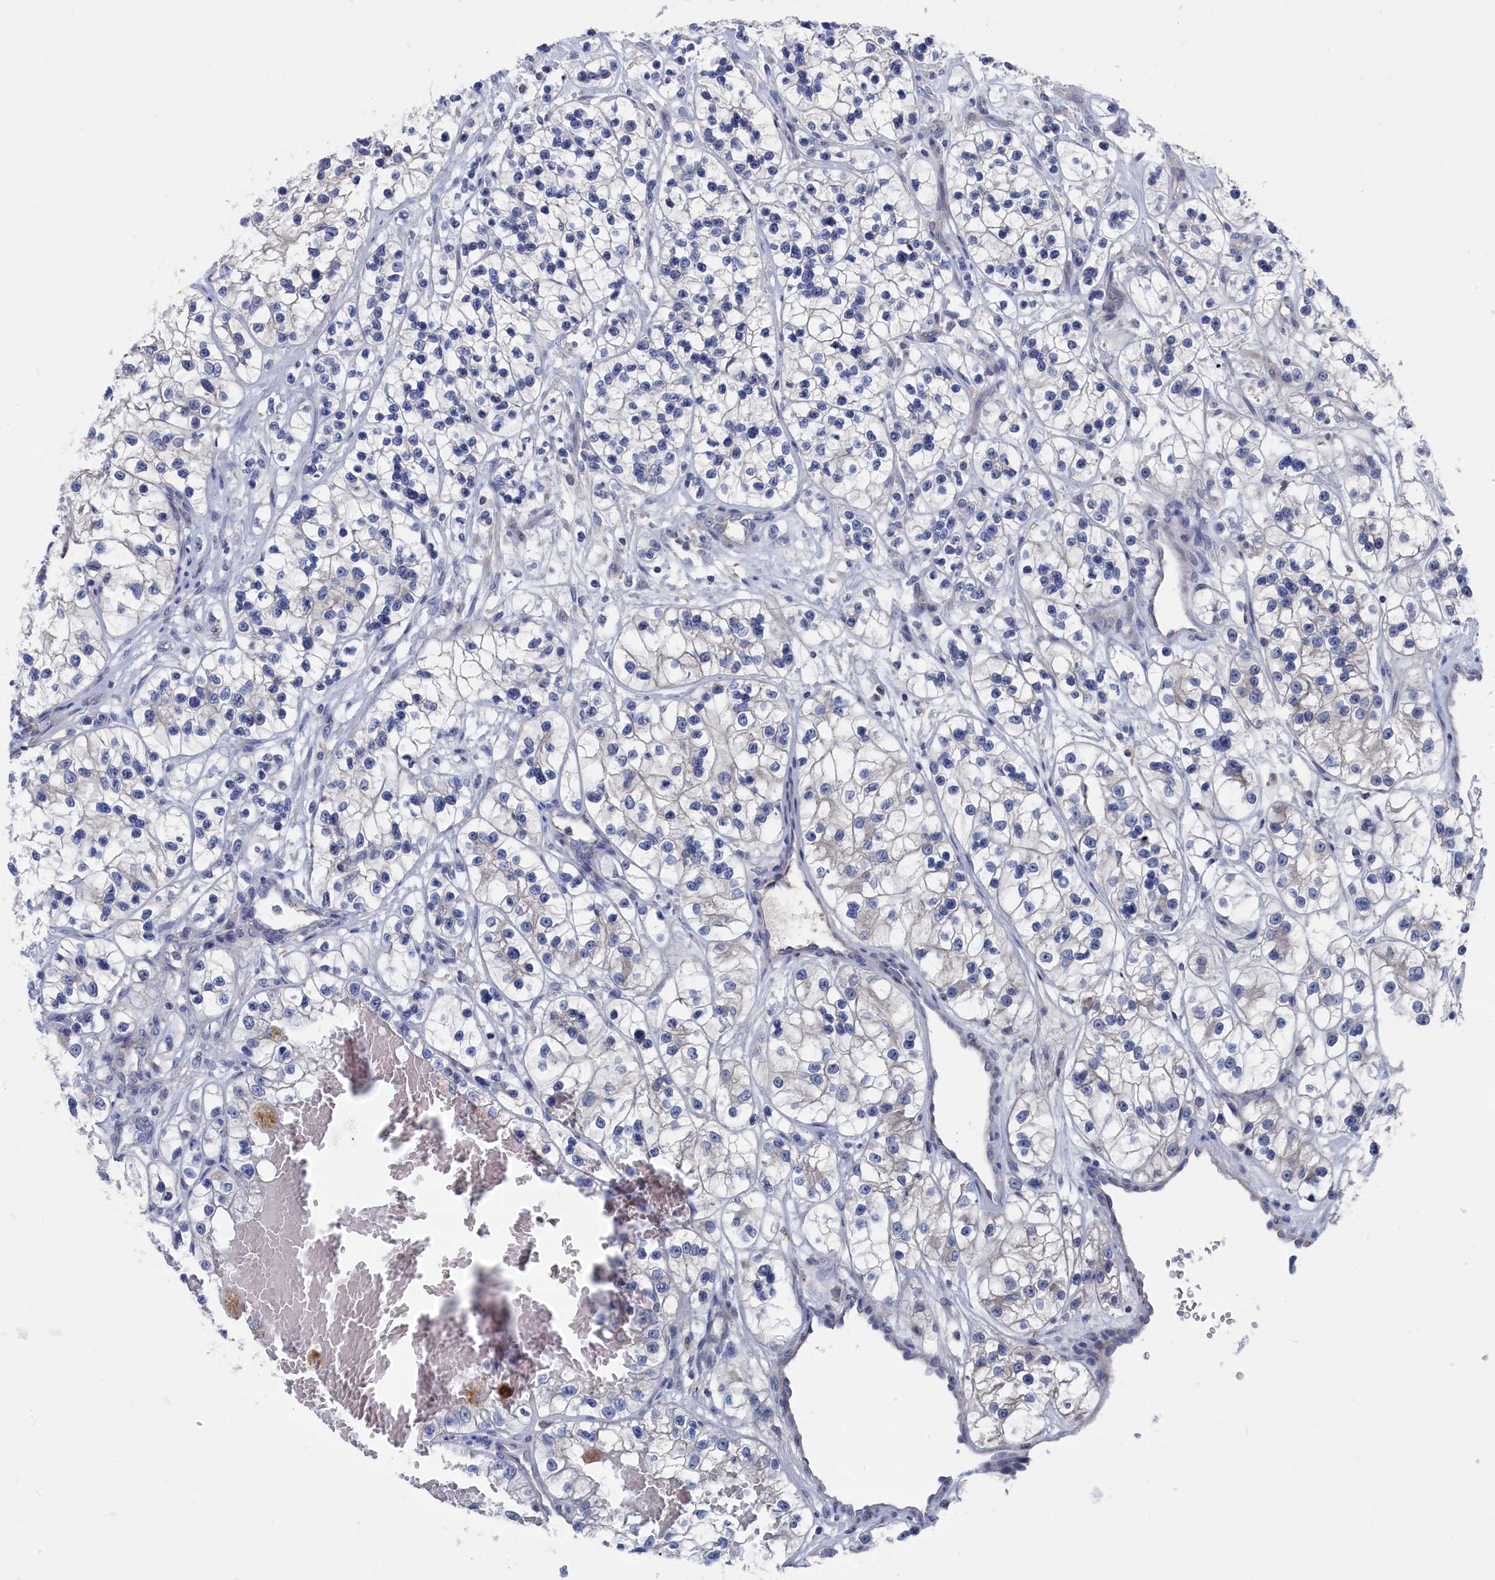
{"staining": {"intensity": "negative", "quantity": "none", "location": "none"}, "tissue": "renal cancer", "cell_type": "Tumor cells", "image_type": "cancer", "snomed": [{"axis": "morphology", "description": "Adenocarcinoma, NOS"}, {"axis": "topography", "description": "Kidney"}], "caption": "High magnification brightfield microscopy of renal cancer (adenocarcinoma) stained with DAB (brown) and counterstained with hematoxylin (blue): tumor cells show no significant staining.", "gene": "CEND1", "patient": {"sex": "female", "age": 57}}